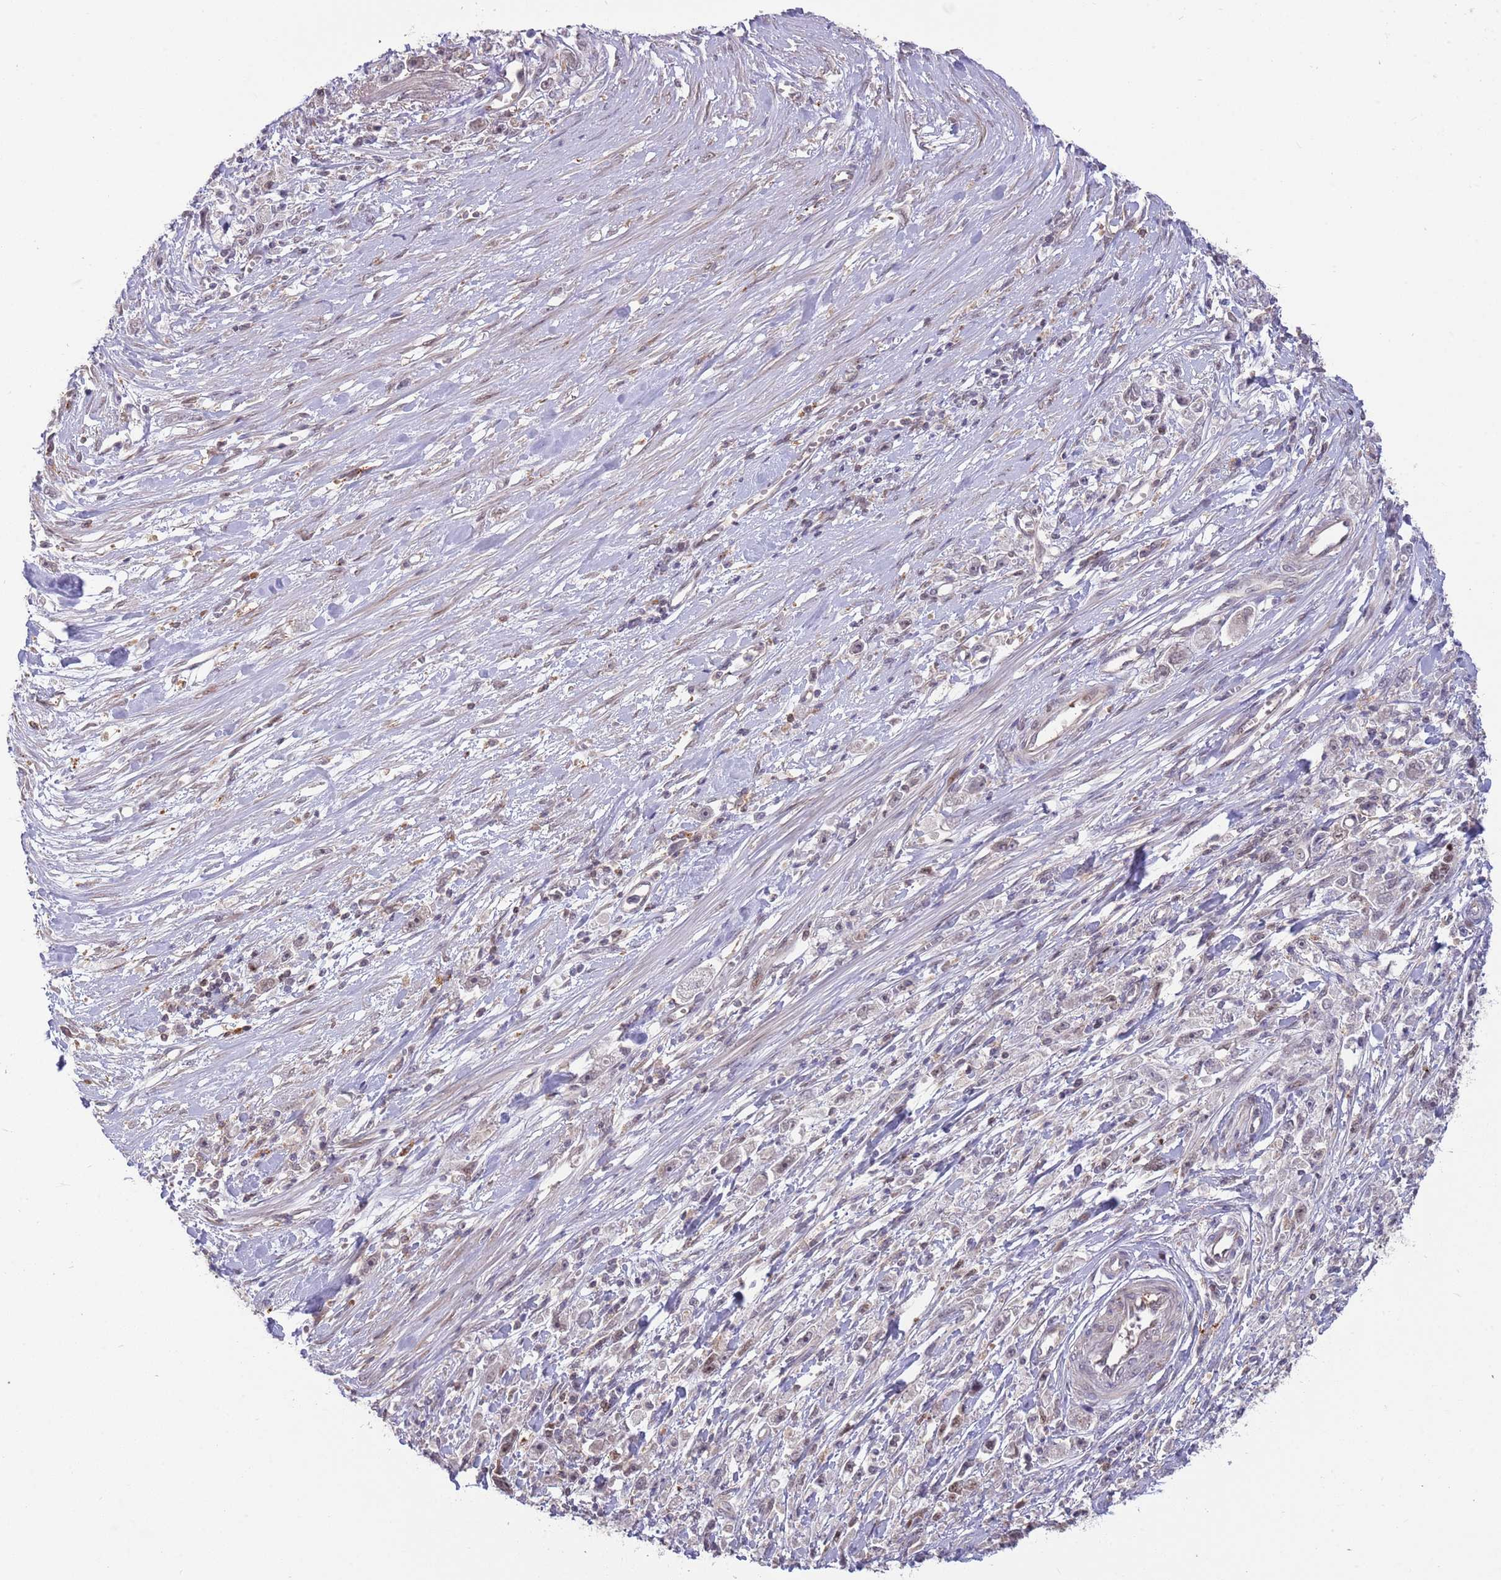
{"staining": {"intensity": "negative", "quantity": "none", "location": "none"}, "tissue": "stomach cancer", "cell_type": "Tumor cells", "image_type": "cancer", "snomed": [{"axis": "morphology", "description": "Adenocarcinoma, NOS"}, {"axis": "topography", "description": "Stomach"}], "caption": "Tumor cells are negative for brown protein staining in stomach cancer (adenocarcinoma).", "gene": "SALL1", "patient": {"sex": "female", "age": 59}}